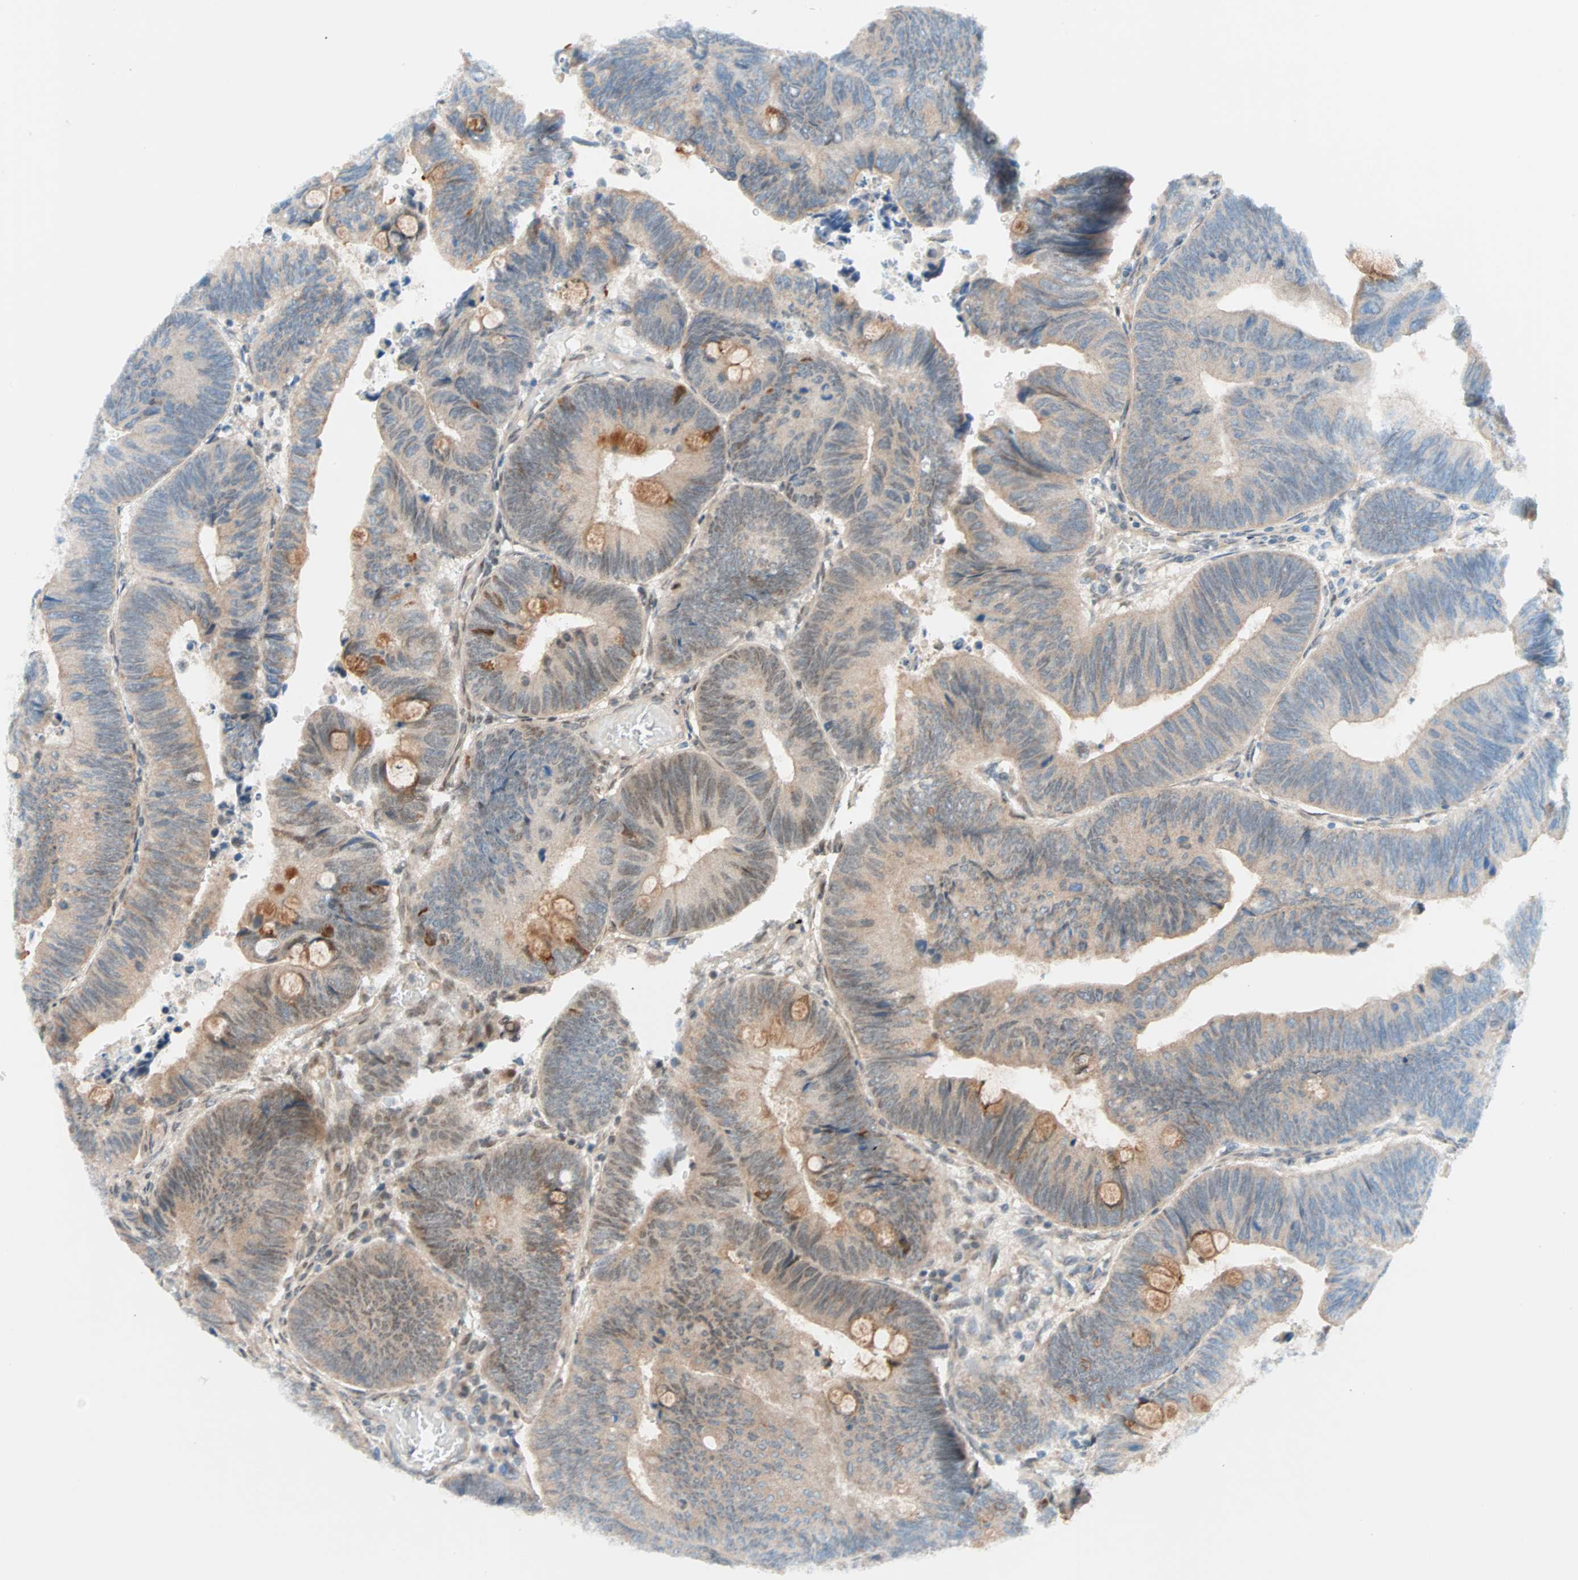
{"staining": {"intensity": "weak", "quantity": ">75%", "location": "cytoplasmic/membranous,nuclear"}, "tissue": "colorectal cancer", "cell_type": "Tumor cells", "image_type": "cancer", "snomed": [{"axis": "morphology", "description": "Normal tissue, NOS"}, {"axis": "morphology", "description": "Adenocarcinoma, NOS"}, {"axis": "topography", "description": "Rectum"}, {"axis": "topography", "description": "Peripheral nerve tissue"}], "caption": "Colorectal cancer (adenocarcinoma) stained with a brown dye exhibits weak cytoplasmic/membranous and nuclear positive positivity in approximately >75% of tumor cells.", "gene": "HECW1", "patient": {"sex": "male", "age": 92}}